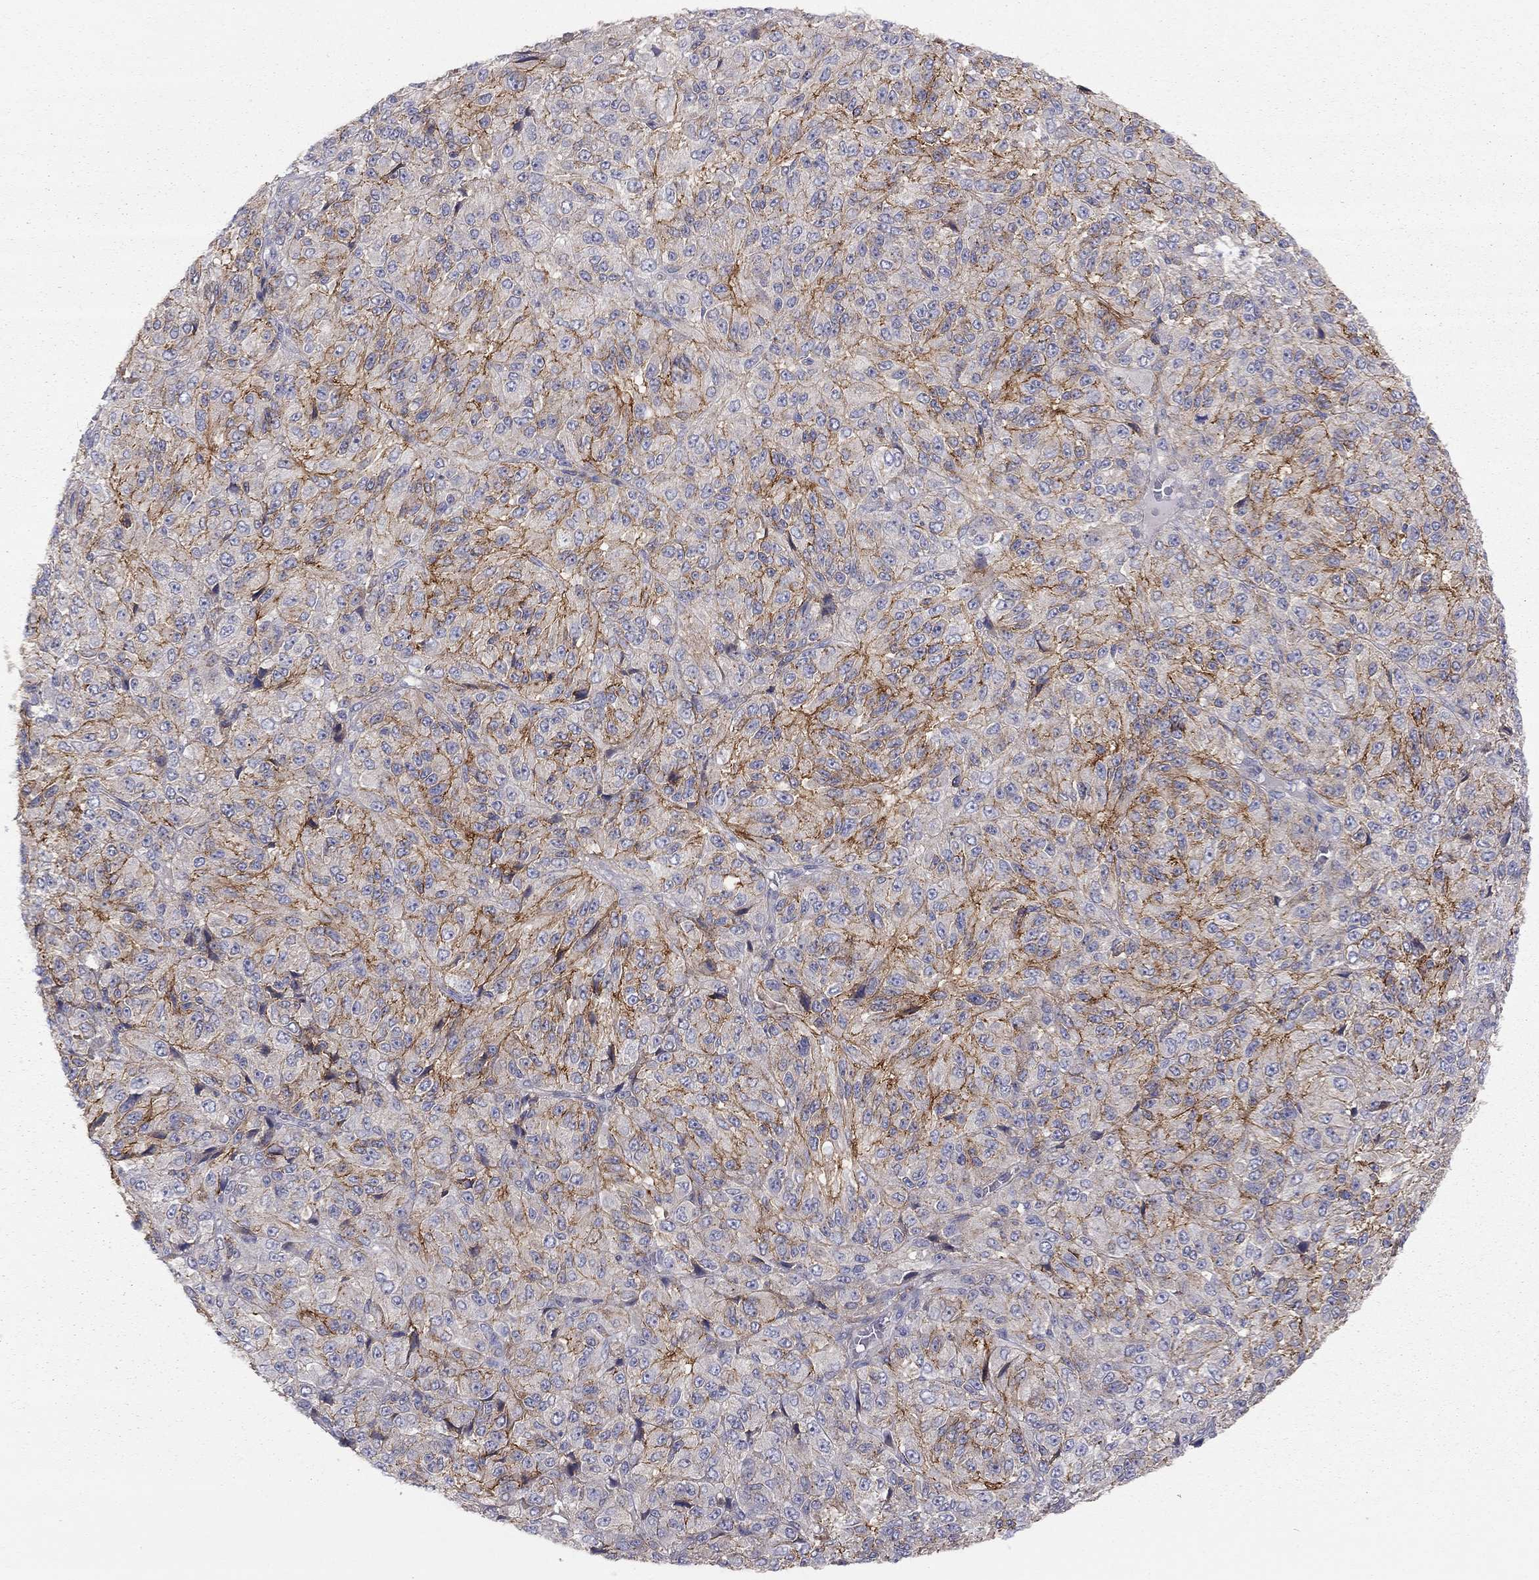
{"staining": {"intensity": "strong", "quantity": "25%-75%", "location": "cytoplasmic/membranous"}, "tissue": "melanoma", "cell_type": "Tumor cells", "image_type": "cancer", "snomed": [{"axis": "morphology", "description": "Malignant melanoma, Metastatic site"}, {"axis": "topography", "description": "Brain"}], "caption": "The photomicrograph reveals immunohistochemical staining of melanoma. There is strong cytoplasmic/membranous expression is seen in about 25%-75% of tumor cells. (Stains: DAB in brown, nuclei in blue, Microscopy: brightfield microscopy at high magnification).", "gene": "GPRC5B", "patient": {"sex": "female", "age": 56}}